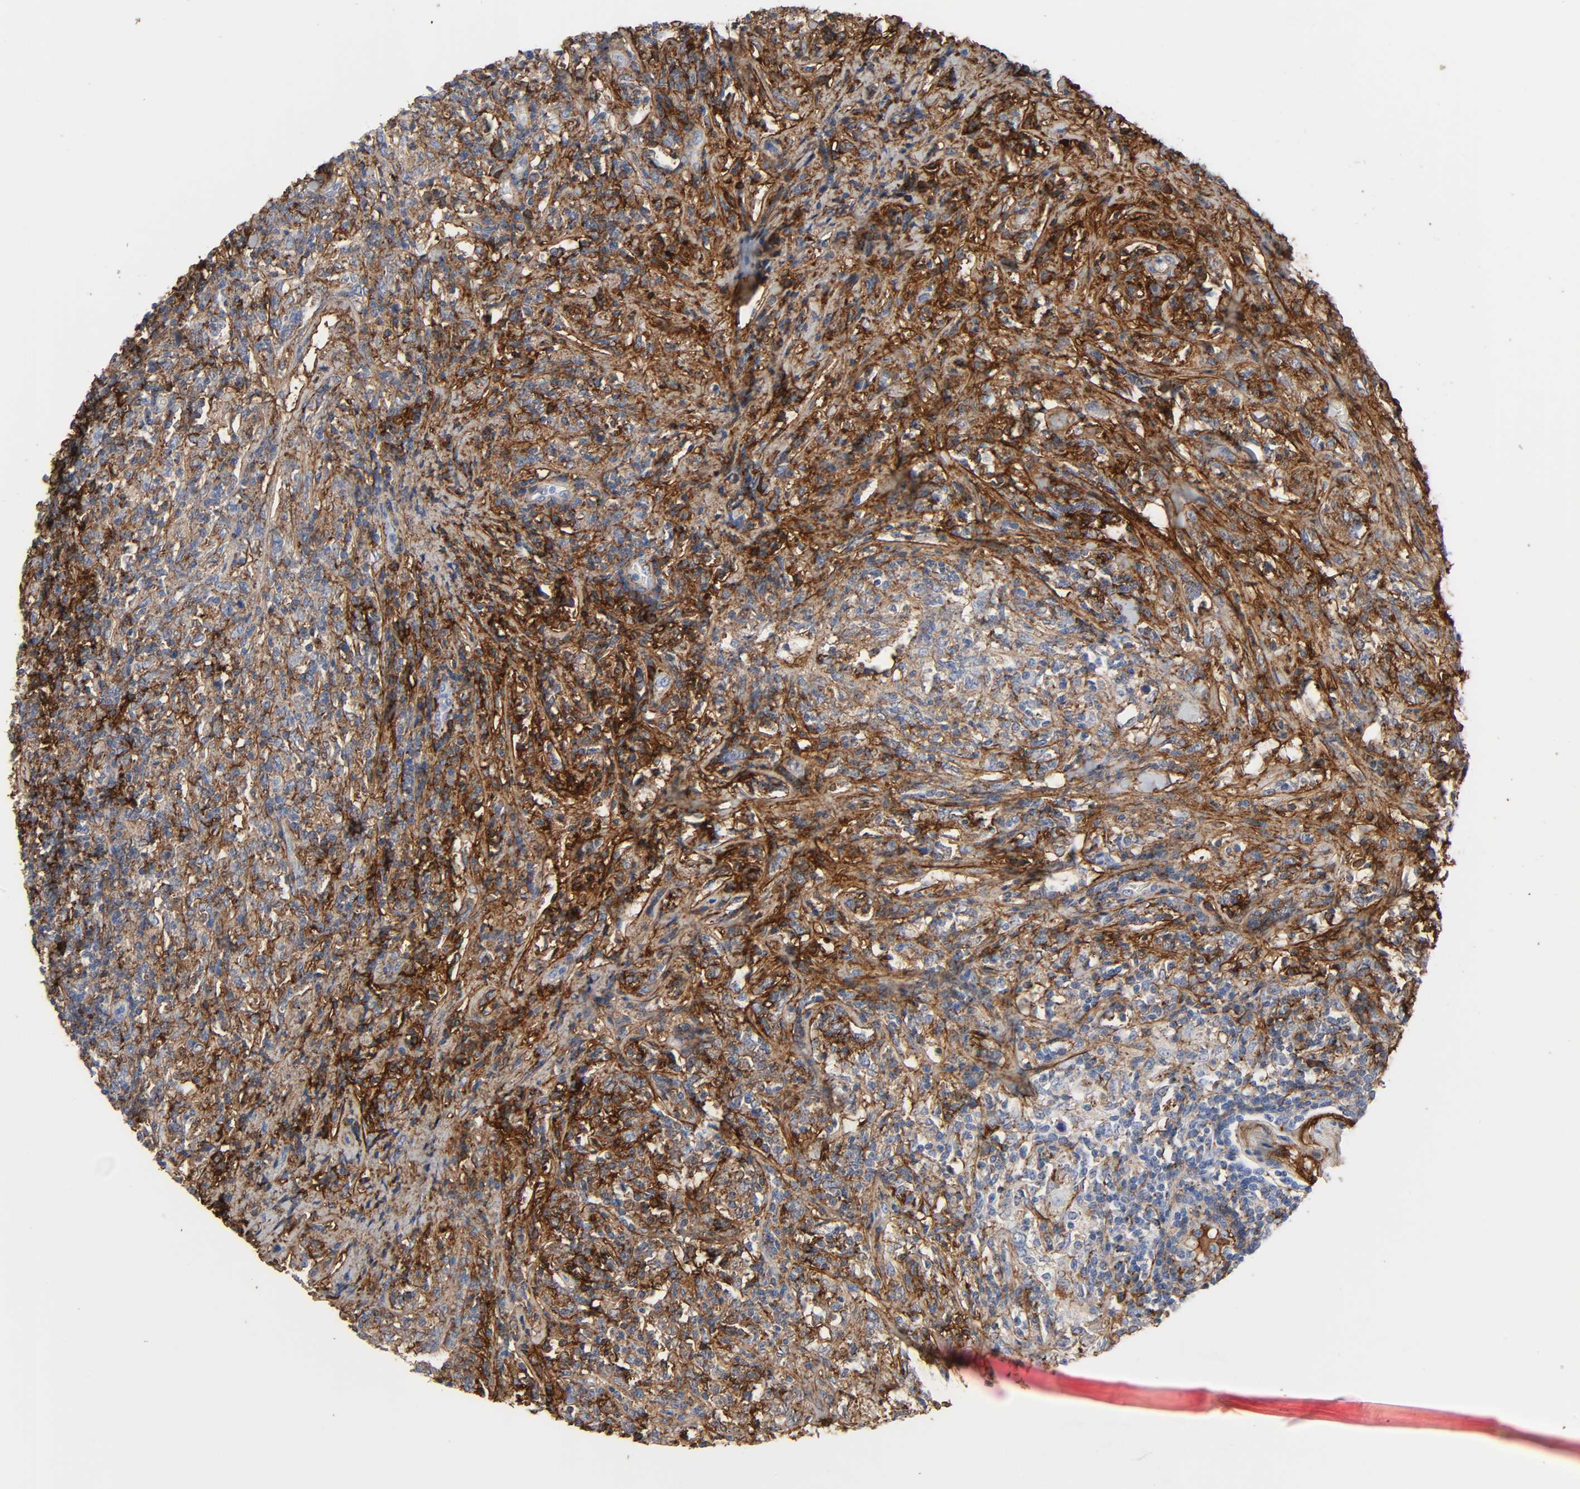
{"staining": {"intensity": "negative", "quantity": "none", "location": "none"}, "tissue": "lymphoma", "cell_type": "Tumor cells", "image_type": "cancer", "snomed": [{"axis": "morphology", "description": "Malignant lymphoma, non-Hodgkin's type, High grade"}, {"axis": "topography", "description": "Lymph node"}], "caption": "This histopathology image is of lymphoma stained with immunohistochemistry (IHC) to label a protein in brown with the nuclei are counter-stained blue. There is no expression in tumor cells.", "gene": "FBLN1", "patient": {"sex": "female", "age": 84}}